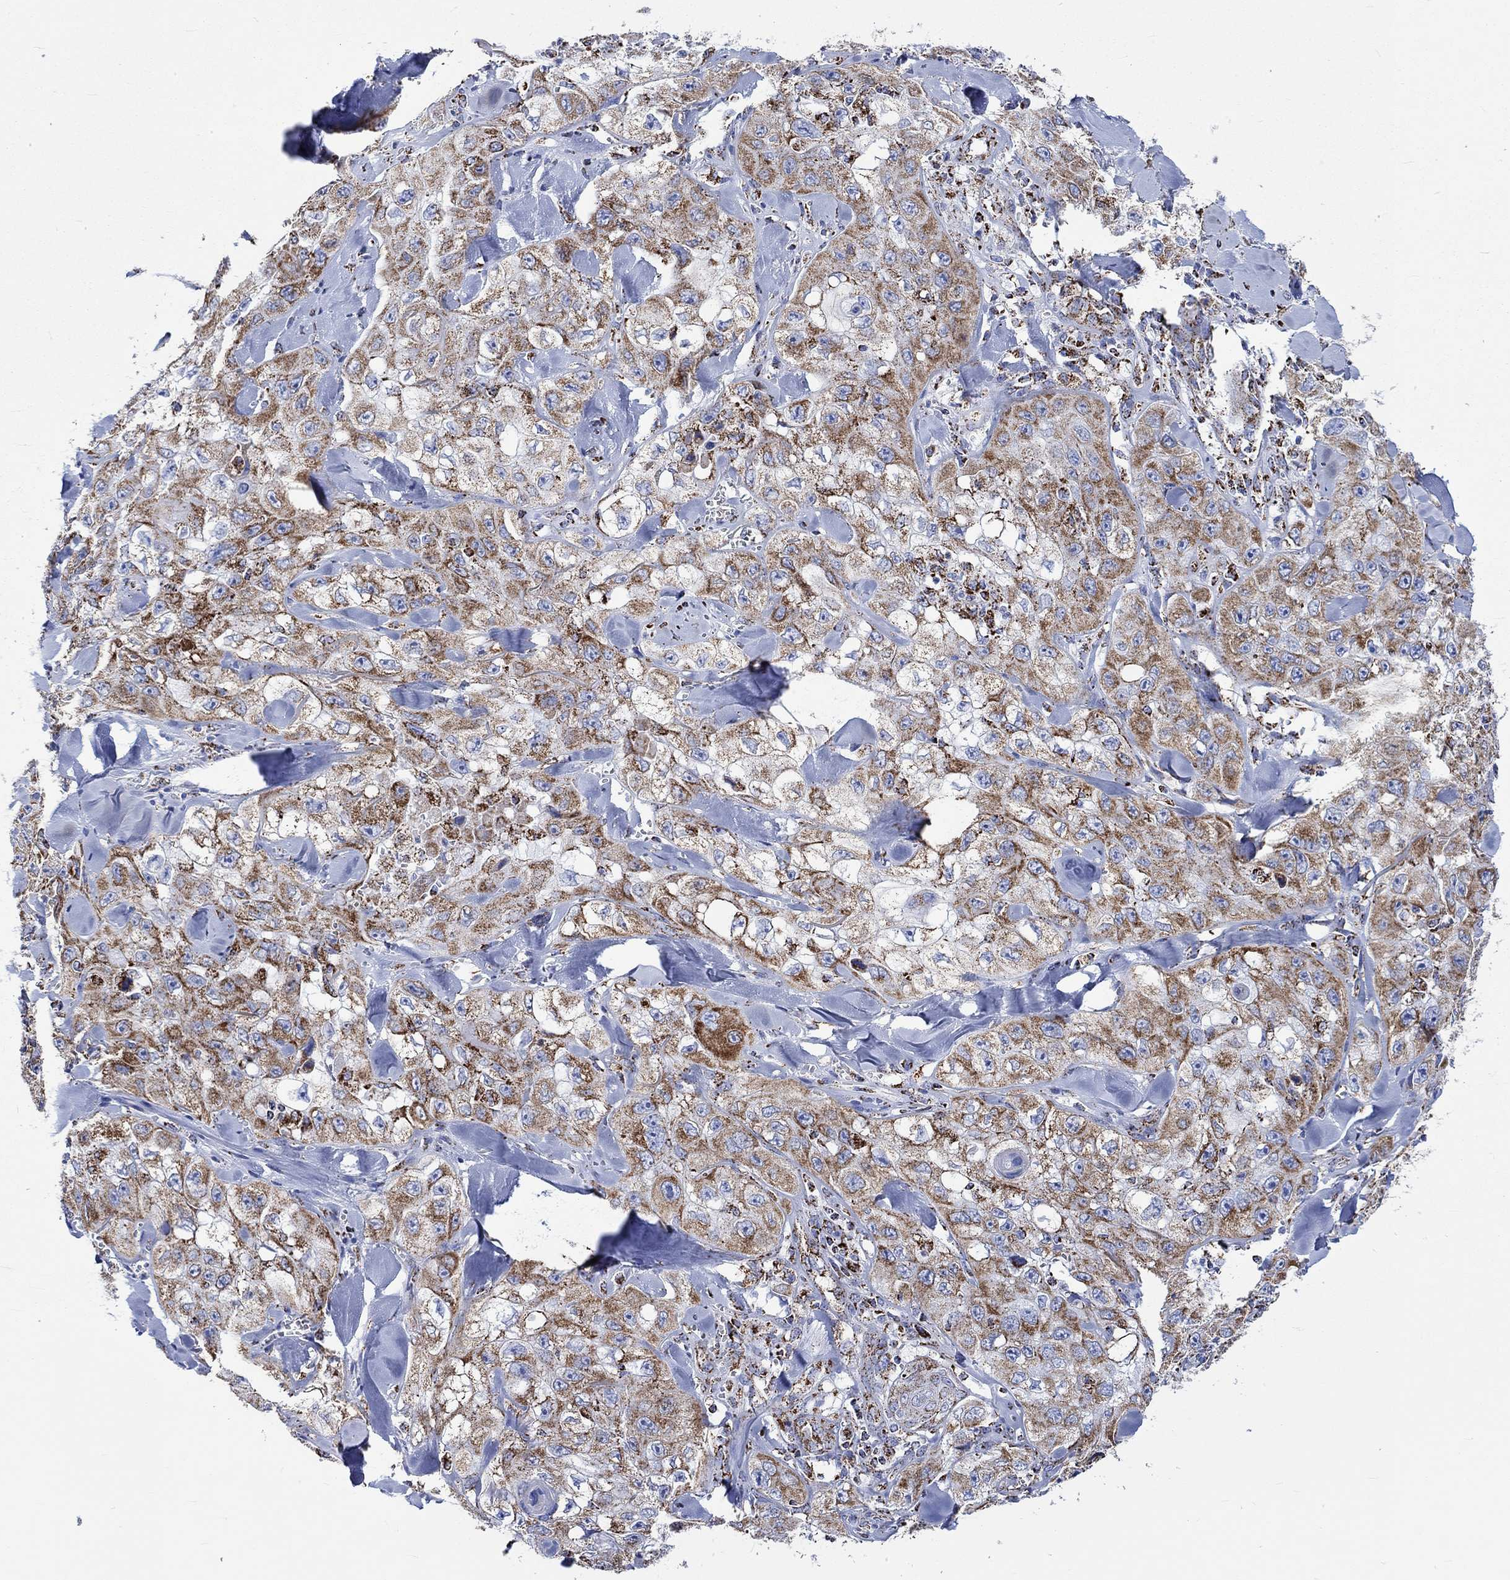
{"staining": {"intensity": "strong", "quantity": "25%-75%", "location": "cytoplasmic/membranous"}, "tissue": "skin cancer", "cell_type": "Tumor cells", "image_type": "cancer", "snomed": [{"axis": "morphology", "description": "Squamous cell carcinoma, NOS"}, {"axis": "topography", "description": "Skin"}, {"axis": "topography", "description": "Subcutis"}], "caption": "Tumor cells show strong cytoplasmic/membranous positivity in about 25%-75% of cells in skin cancer (squamous cell carcinoma). (Stains: DAB in brown, nuclei in blue, Microscopy: brightfield microscopy at high magnification).", "gene": "RCE1", "patient": {"sex": "male", "age": 73}}